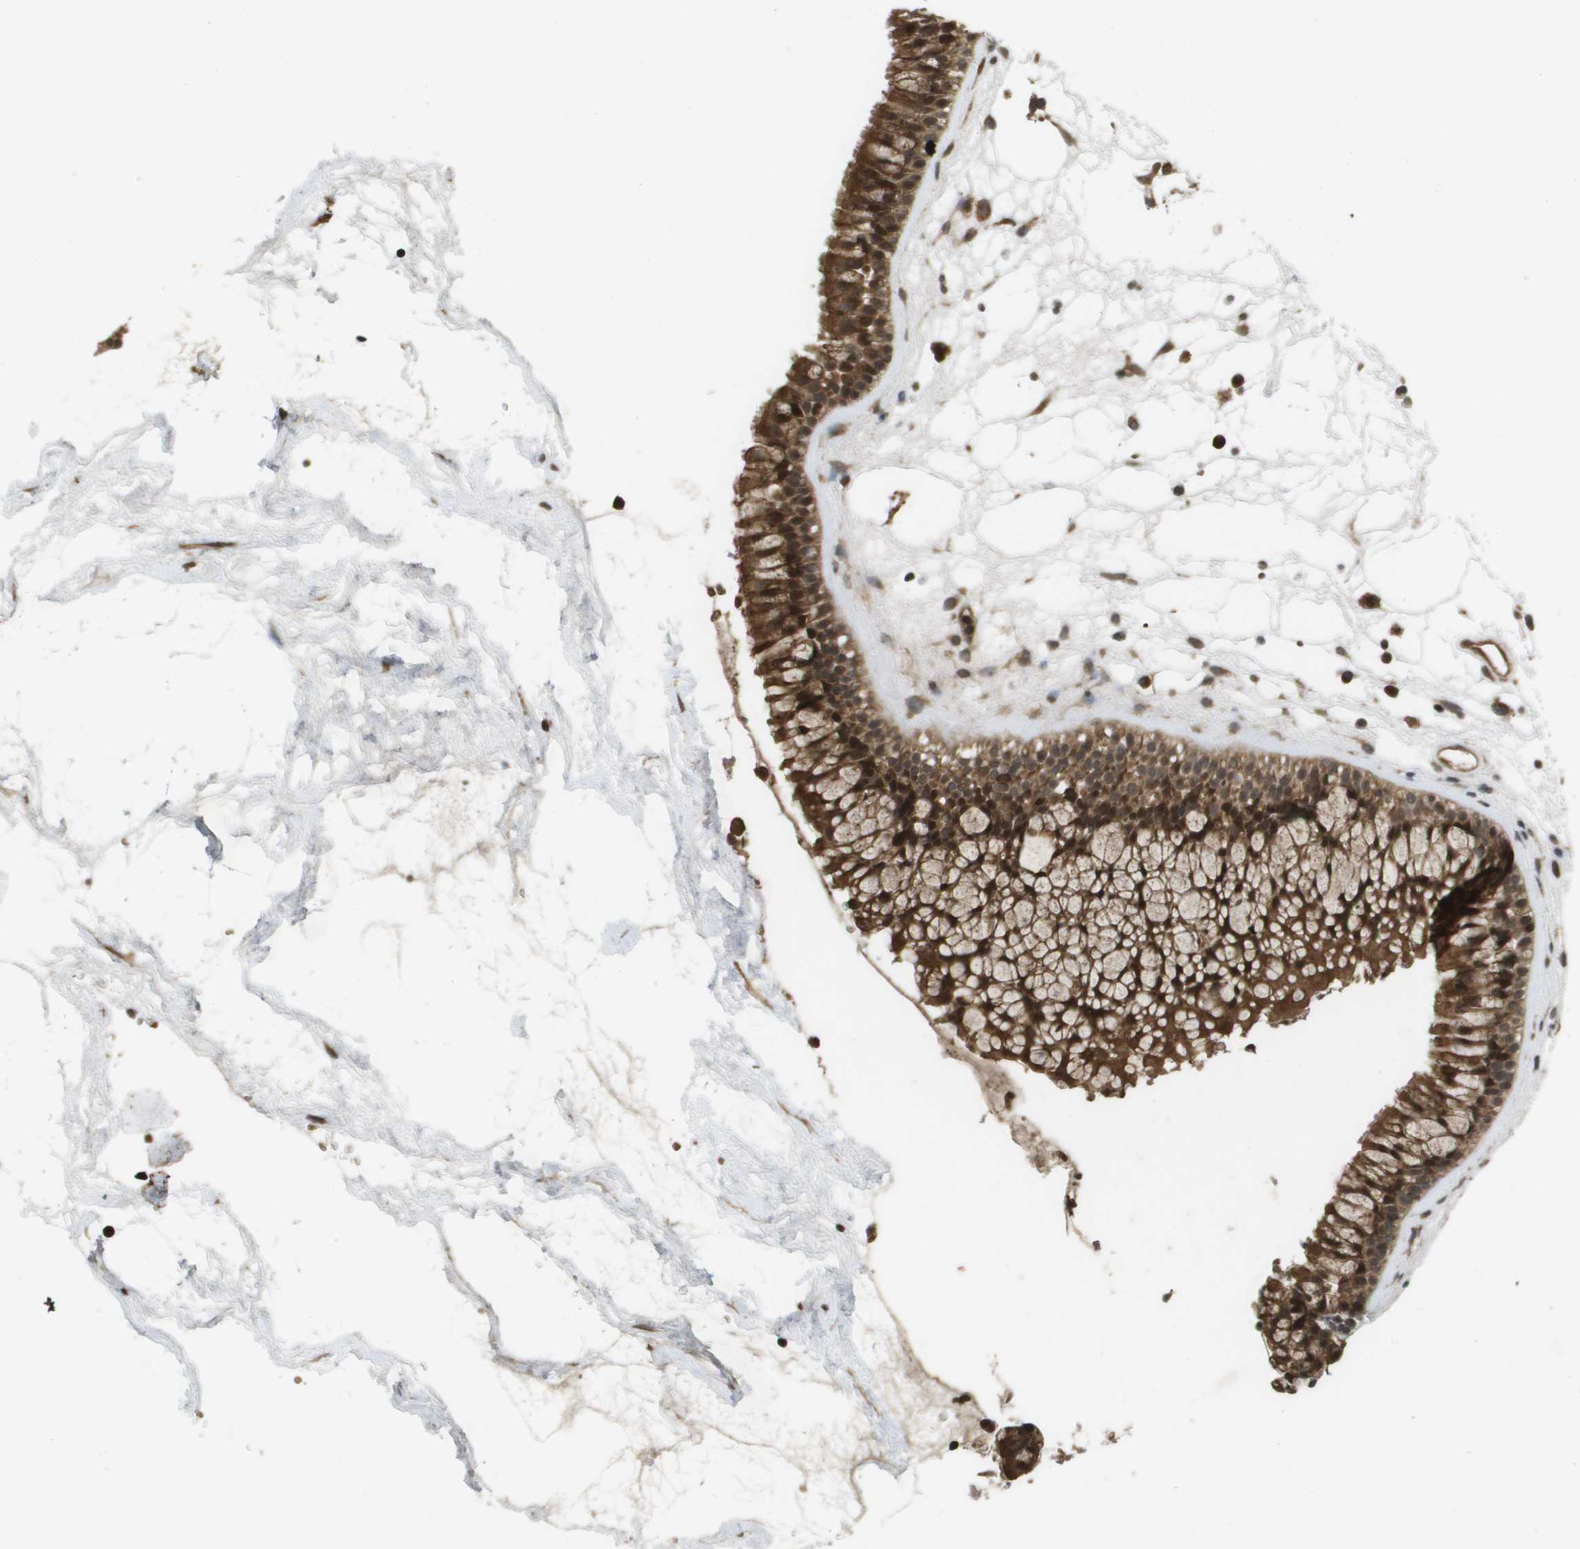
{"staining": {"intensity": "strong", "quantity": ">75%", "location": "cytoplasmic/membranous,nuclear"}, "tissue": "nasopharynx", "cell_type": "Respiratory epithelial cells", "image_type": "normal", "snomed": [{"axis": "morphology", "description": "Normal tissue, NOS"}, {"axis": "morphology", "description": "Inflammation, NOS"}, {"axis": "topography", "description": "Nasopharynx"}], "caption": "Nasopharynx stained with immunohistochemistry (IHC) reveals strong cytoplasmic/membranous,nuclear expression in approximately >75% of respiratory epithelial cells.", "gene": "KIF11", "patient": {"sex": "male", "age": 48}}